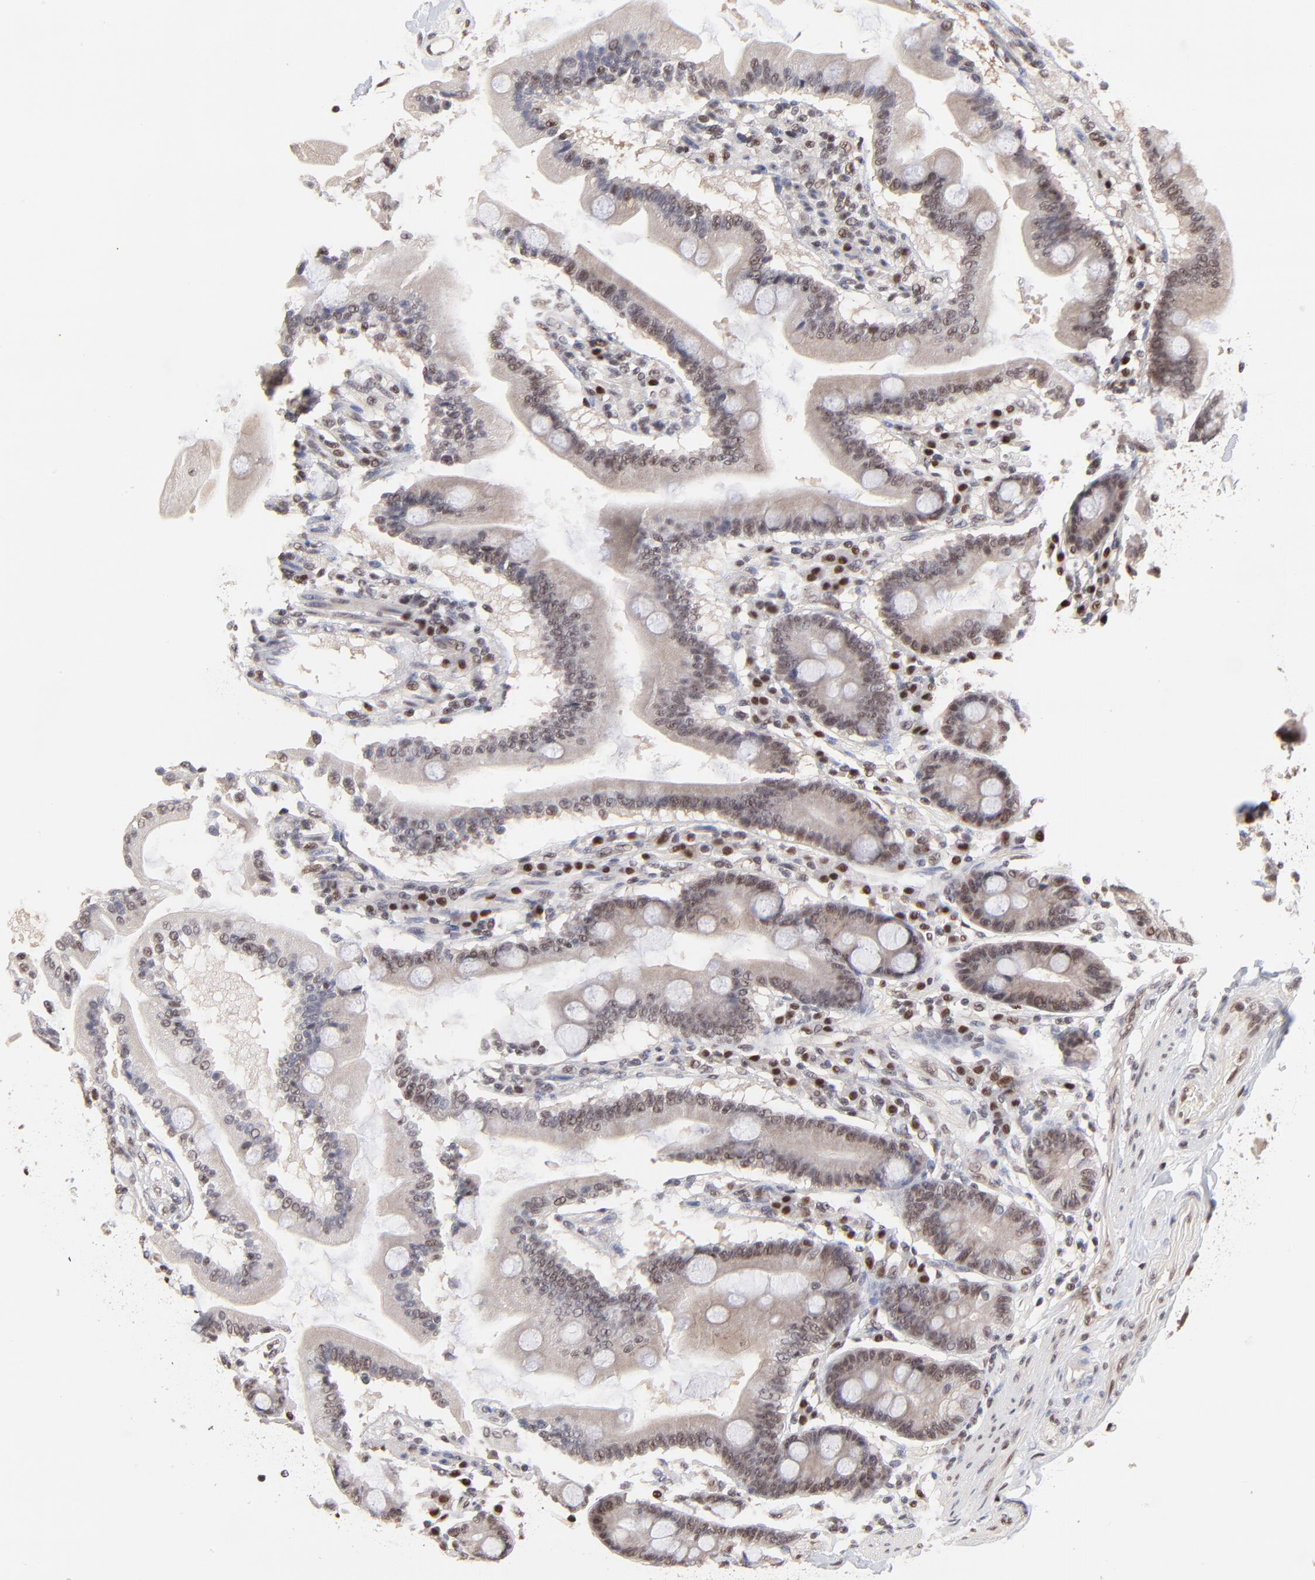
{"staining": {"intensity": "moderate", "quantity": ">75%", "location": "nuclear"}, "tissue": "duodenum", "cell_type": "Glandular cells", "image_type": "normal", "snomed": [{"axis": "morphology", "description": "Normal tissue, NOS"}, {"axis": "topography", "description": "Duodenum"}], "caption": "IHC staining of unremarkable duodenum, which reveals medium levels of moderate nuclear expression in about >75% of glandular cells indicating moderate nuclear protein staining. The staining was performed using DAB (brown) for protein detection and nuclei were counterstained in hematoxylin (blue).", "gene": "DSN1", "patient": {"sex": "female", "age": 64}}